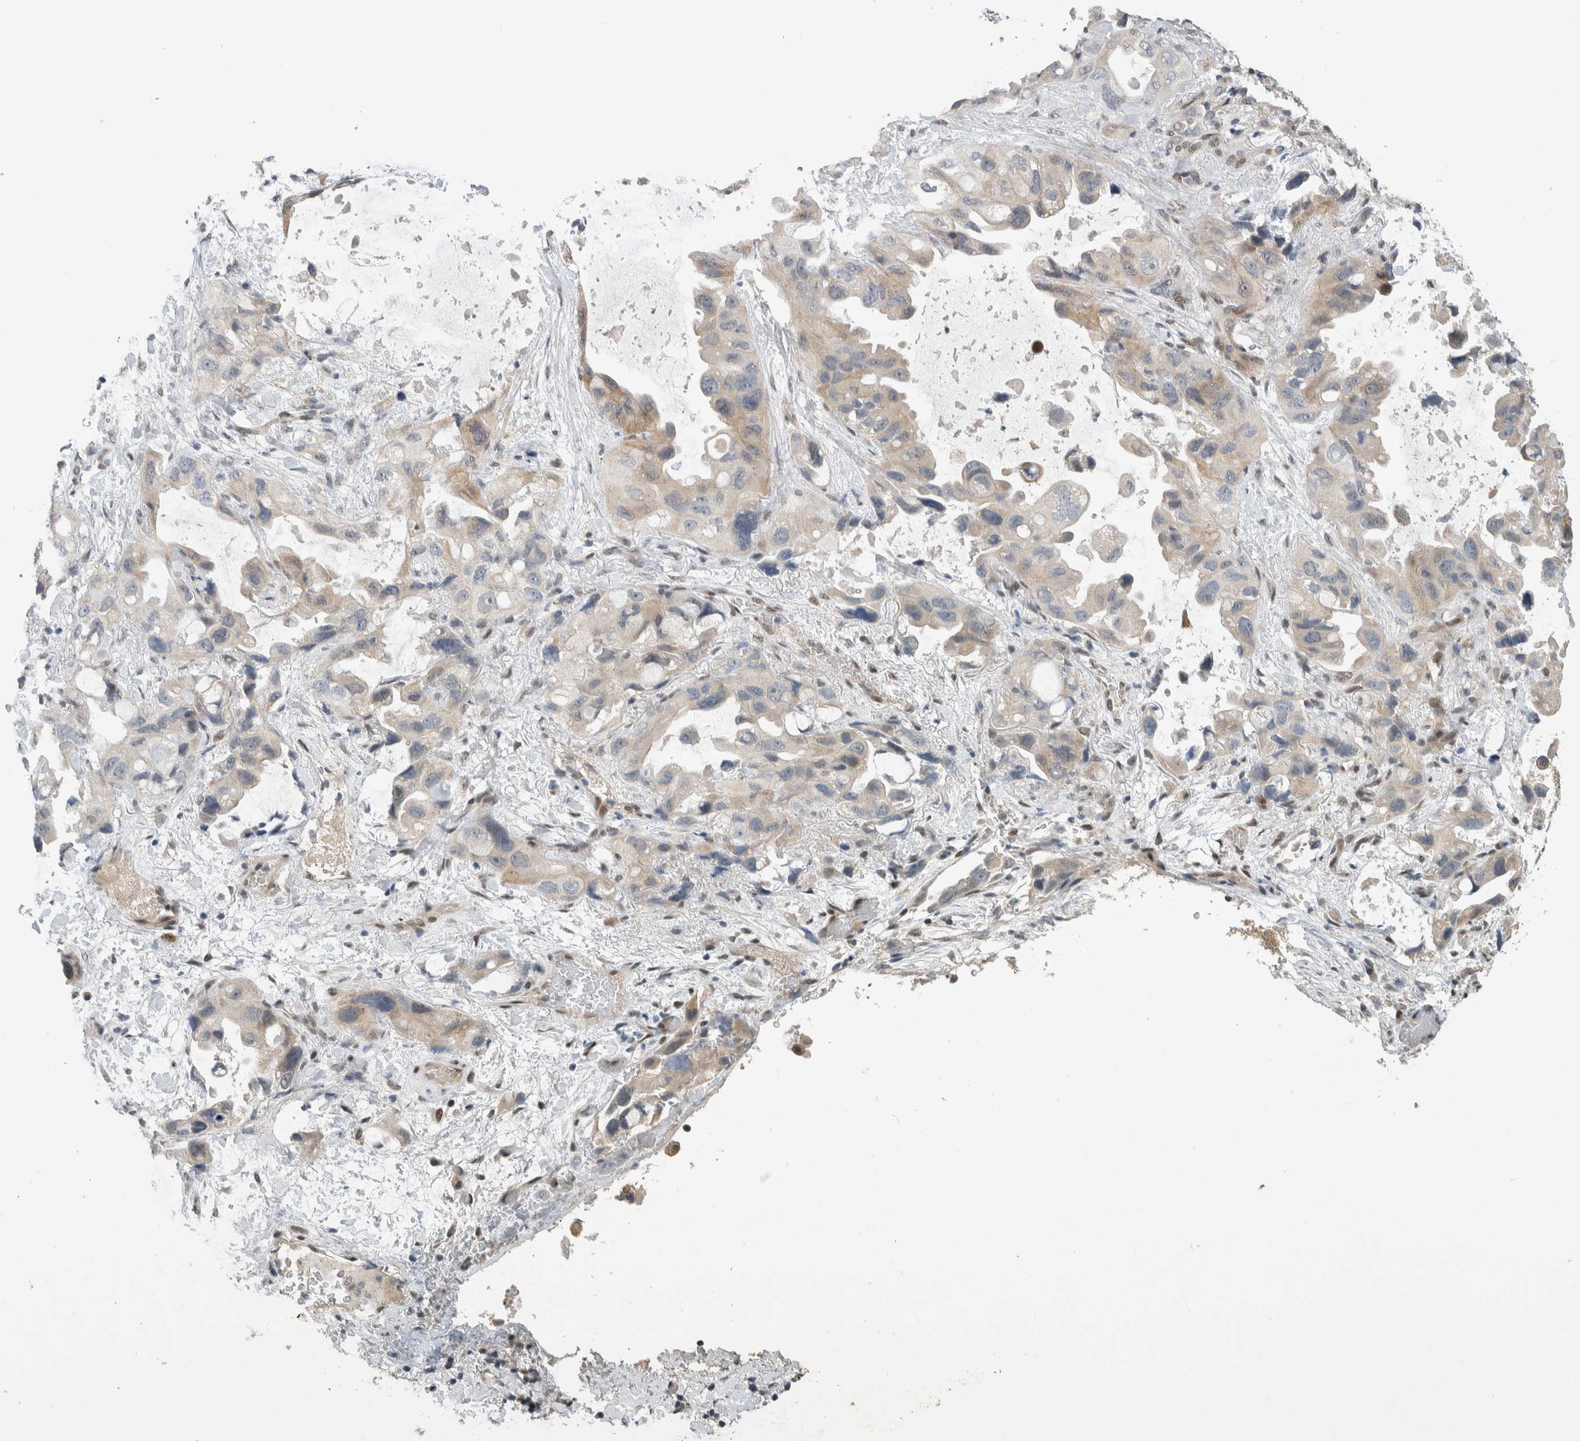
{"staining": {"intensity": "weak", "quantity": "<25%", "location": "cytoplasmic/membranous"}, "tissue": "lung cancer", "cell_type": "Tumor cells", "image_type": "cancer", "snomed": [{"axis": "morphology", "description": "Squamous cell carcinoma, NOS"}, {"axis": "topography", "description": "Lung"}], "caption": "This is a micrograph of IHC staining of lung cancer (squamous cell carcinoma), which shows no staining in tumor cells.", "gene": "CYSRT1", "patient": {"sex": "female", "age": 73}}